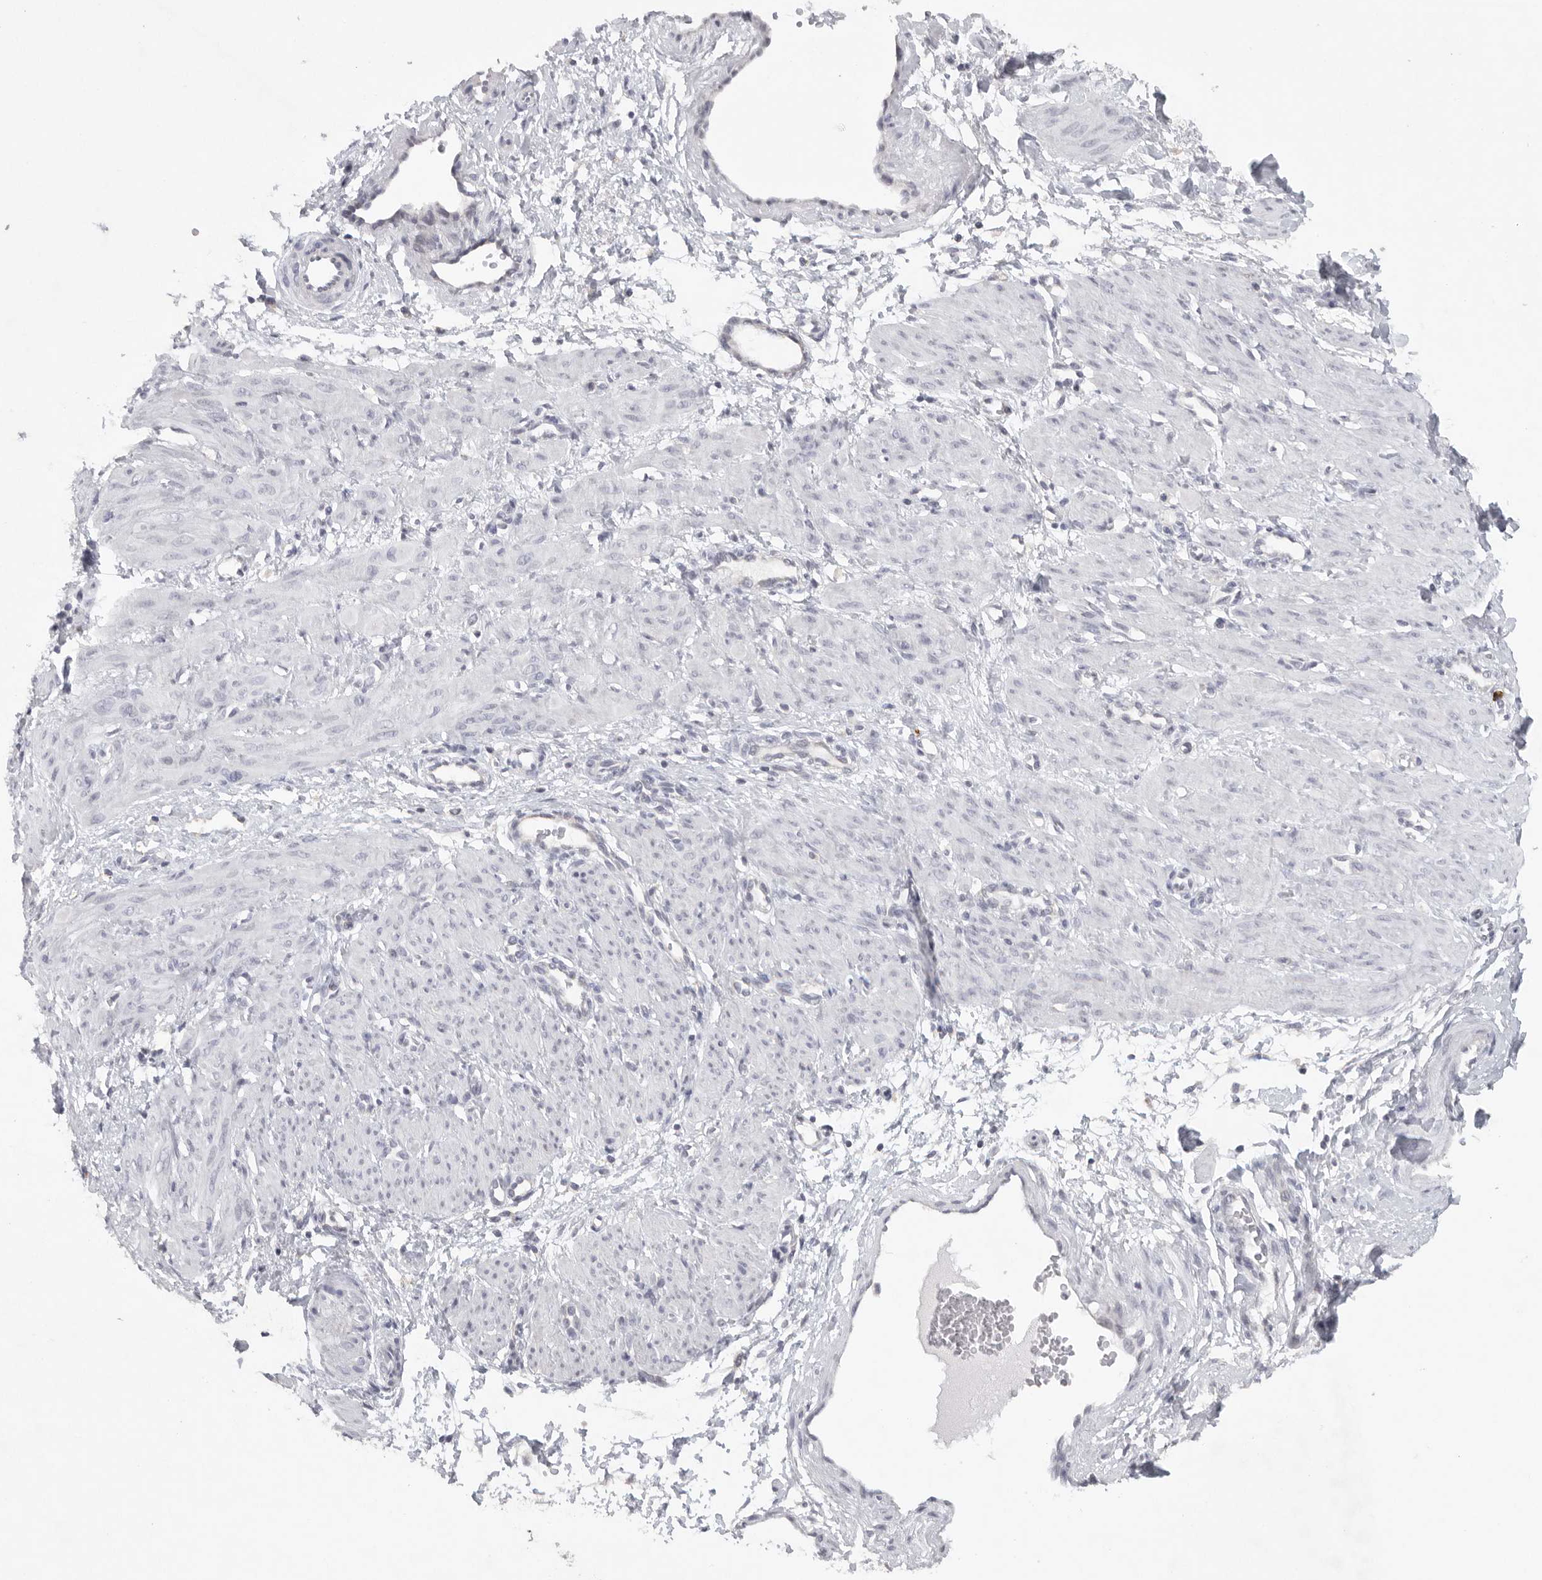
{"staining": {"intensity": "negative", "quantity": "none", "location": "none"}, "tissue": "smooth muscle", "cell_type": "Smooth muscle cells", "image_type": "normal", "snomed": [{"axis": "morphology", "description": "Normal tissue, NOS"}, {"axis": "topography", "description": "Endometrium"}], "caption": "An immunohistochemistry (IHC) photomicrograph of benign smooth muscle is shown. There is no staining in smooth muscle cells of smooth muscle. (DAB (3,3'-diaminobenzidine) immunohistochemistry visualized using brightfield microscopy, high magnification).", "gene": "TMEM69", "patient": {"sex": "female", "age": 33}}